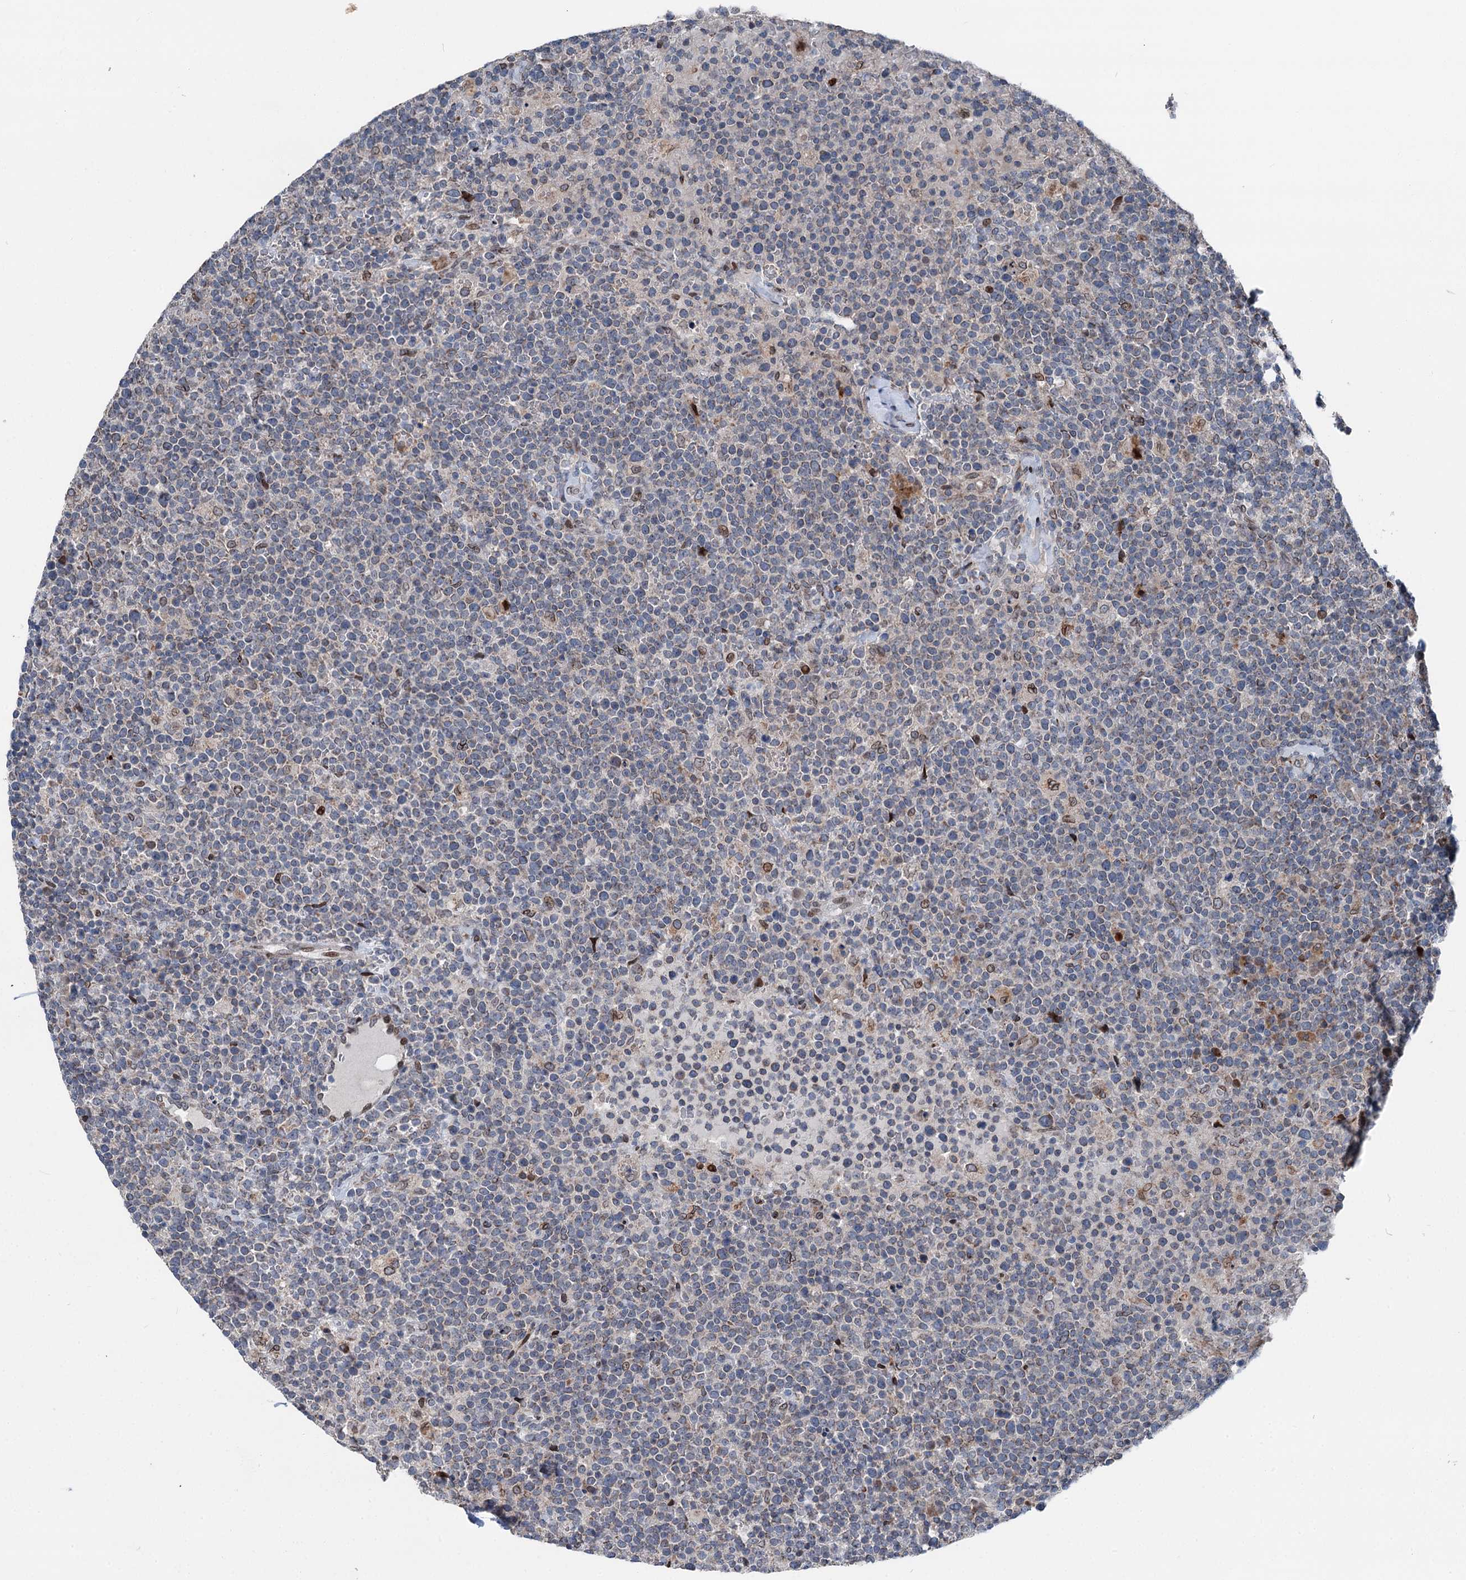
{"staining": {"intensity": "negative", "quantity": "none", "location": "none"}, "tissue": "lymphoma", "cell_type": "Tumor cells", "image_type": "cancer", "snomed": [{"axis": "morphology", "description": "Malignant lymphoma, non-Hodgkin's type, High grade"}, {"axis": "topography", "description": "Lymph node"}], "caption": "DAB immunohistochemical staining of human malignant lymphoma, non-Hodgkin's type (high-grade) demonstrates no significant expression in tumor cells.", "gene": "MRPL14", "patient": {"sex": "male", "age": 61}}